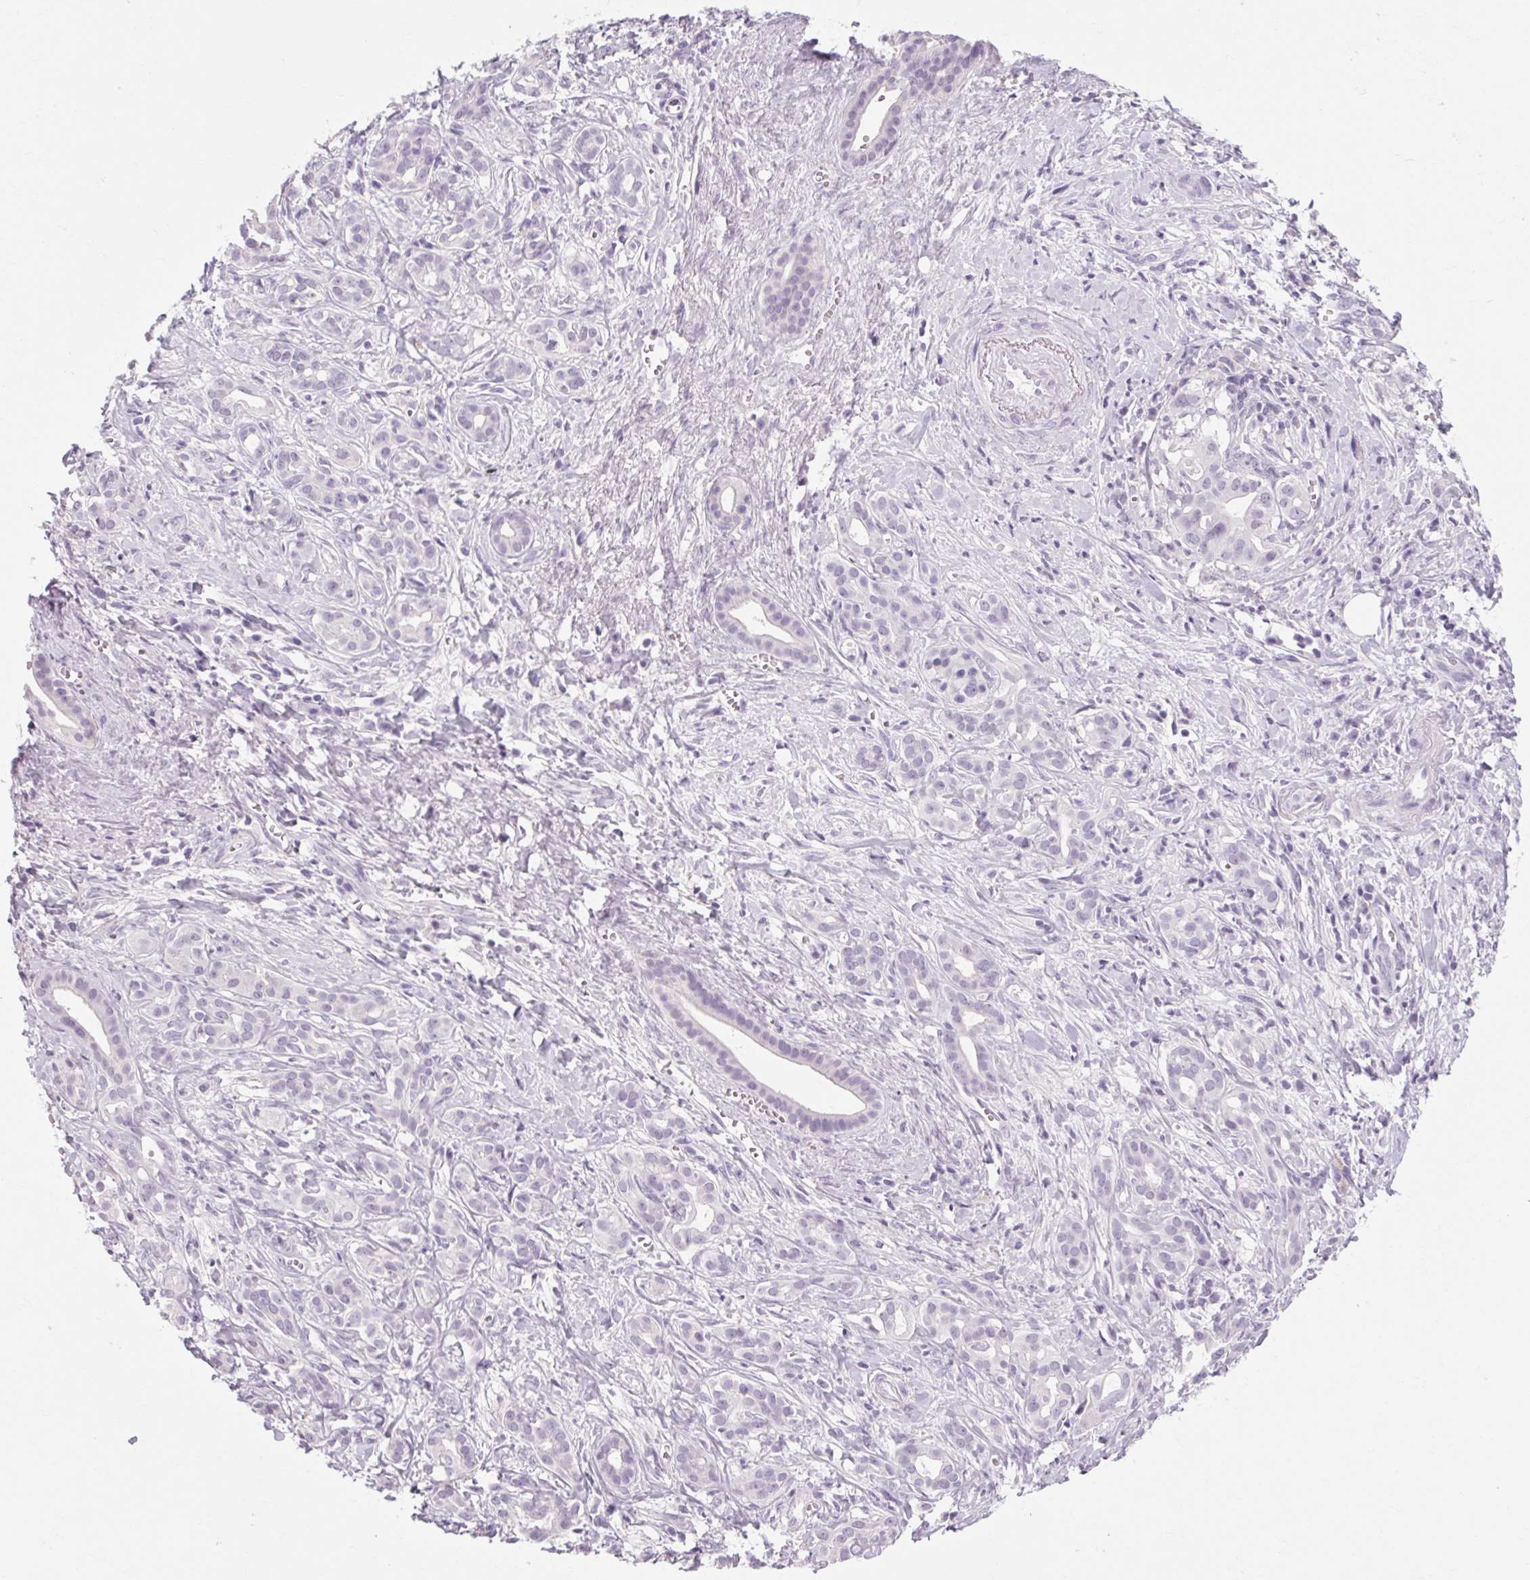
{"staining": {"intensity": "negative", "quantity": "none", "location": "none"}, "tissue": "pancreatic cancer", "cell_type": "Tumor cells", "image_type": "cancer", "snomed": [{"axis": "morphology", "description": "Adenocarcinoma, NOS"}, {"axis": "topography", "description": "Pancreas"}], "caption": "Immunohistochemical staining of human pancreatic cancer reveals no significant staining in tumor cells. (DAB IHC visualized using brightfield microscopy, high magnification).", "gene": "POMC", "patient": {"sex": "male", "age": 61}}